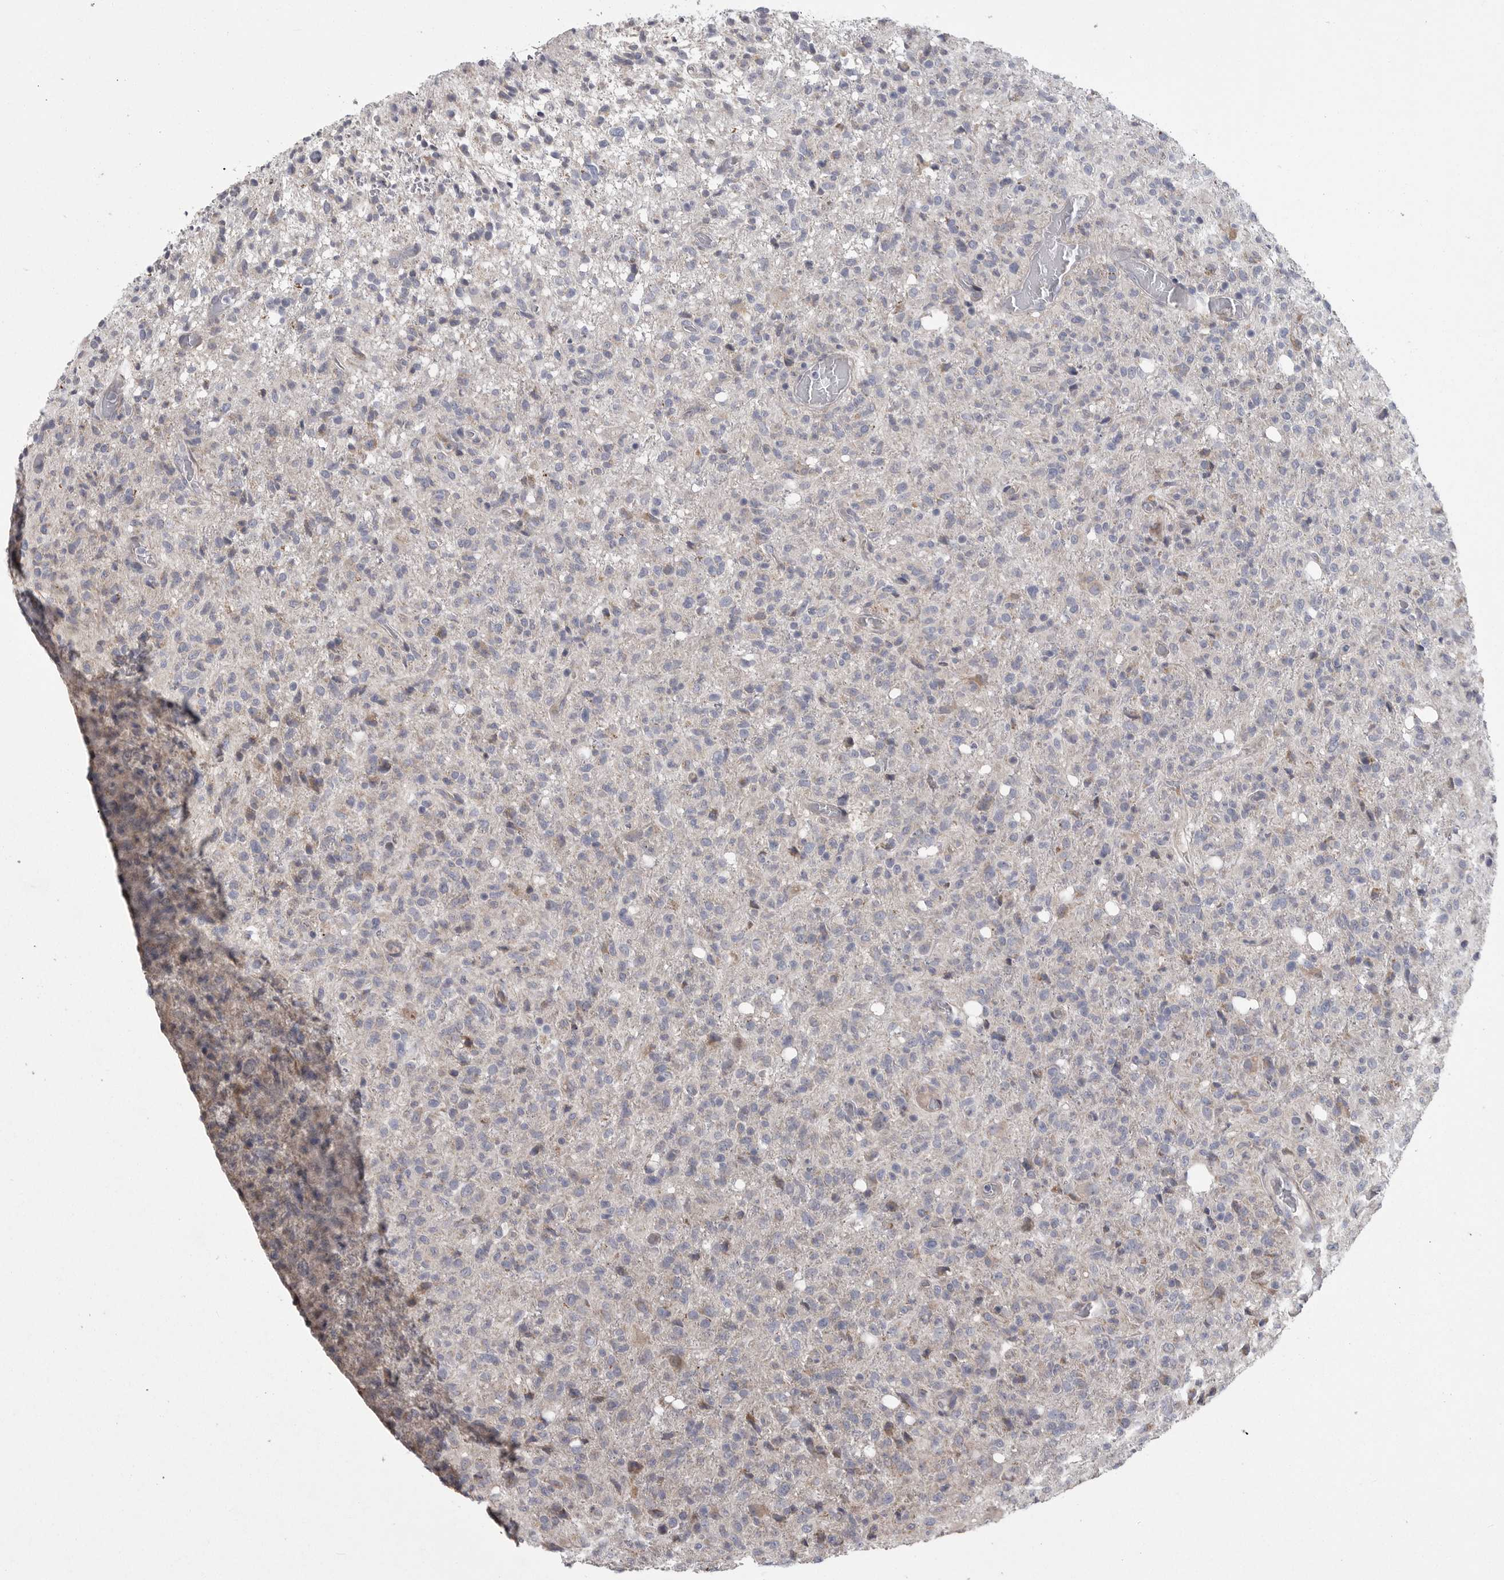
{"staining": {"intensity": "negative", "quantity": "none", "location": "none"}, "tissue": "glioma", "cell_type": "Tumor cells", "image_type": "cancer", "snomed": [{"axis": "morphology", "description": "Glioma, malignant, High grade"}, {"axis": "topography", "description": "Brain"}], "caption": "An IHC histopathology image of glioma is shown. There is no staining in tumor cells of glioma.", "gene": "CRP", "patient": {"sex": "female", "age": 57}}